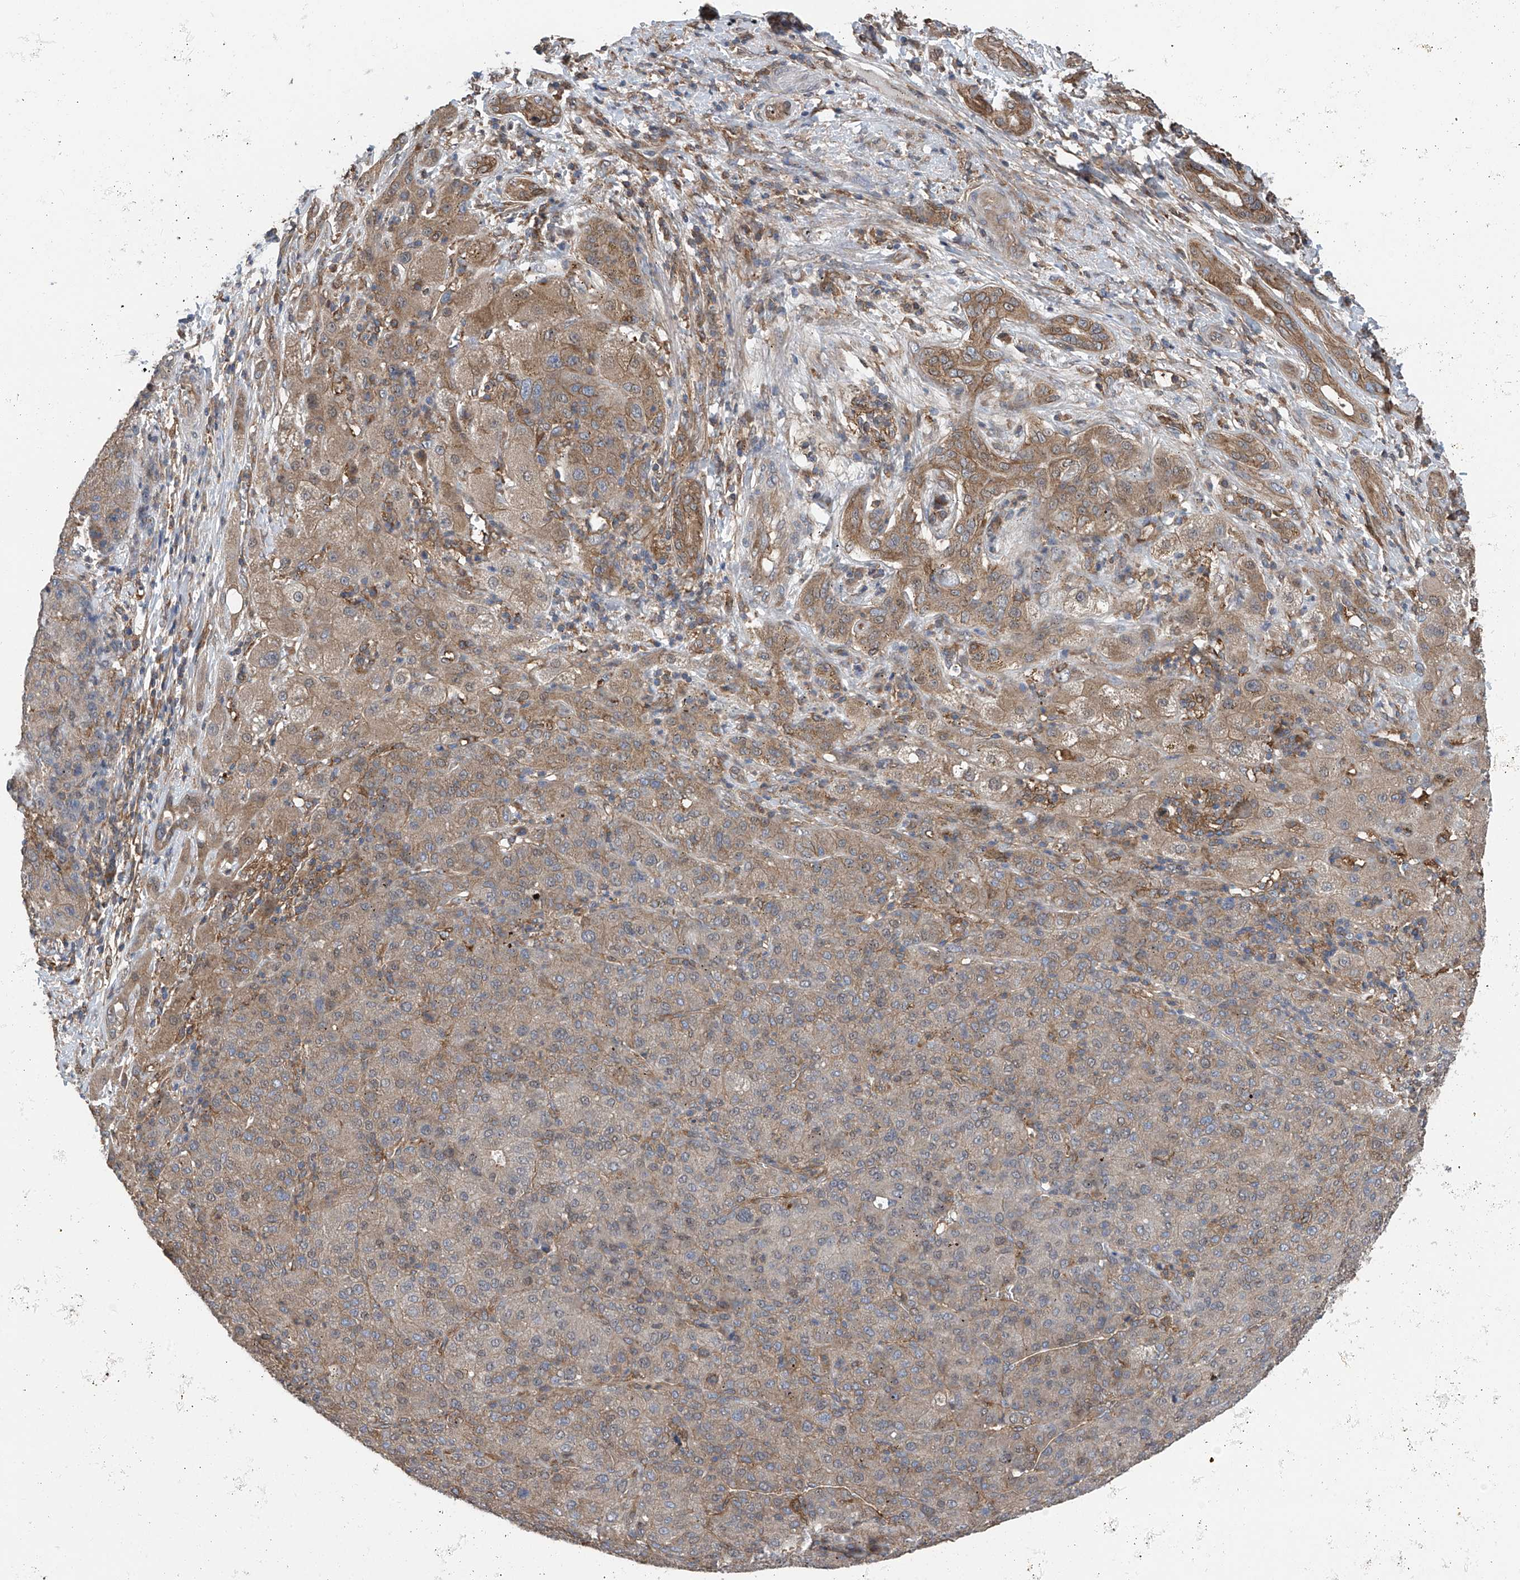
{"staining": {"intensity": "weak", "quantity": ">75%", "location": "cytoplasmic/membranous"}, "tissue": "liver cancer", "cell_type": "Tumor cells", "image_type": "cancer", "snomed": [{"axis": "morphology", "description": "Carcinoma, Hepatocellular, NOS"}, {"axis": "topography", "description": "Liver"}], "caption": "The immunohistochemical stain labels weak cytoplasmic/membranous staining in tumor cells of liver hepatocellular carcinoma tissue. (DAB IHC, brown staining for protein, blue staining for nuclei).", "gene": "CHPF", "patient": {"sex": "male", "age": 65}}